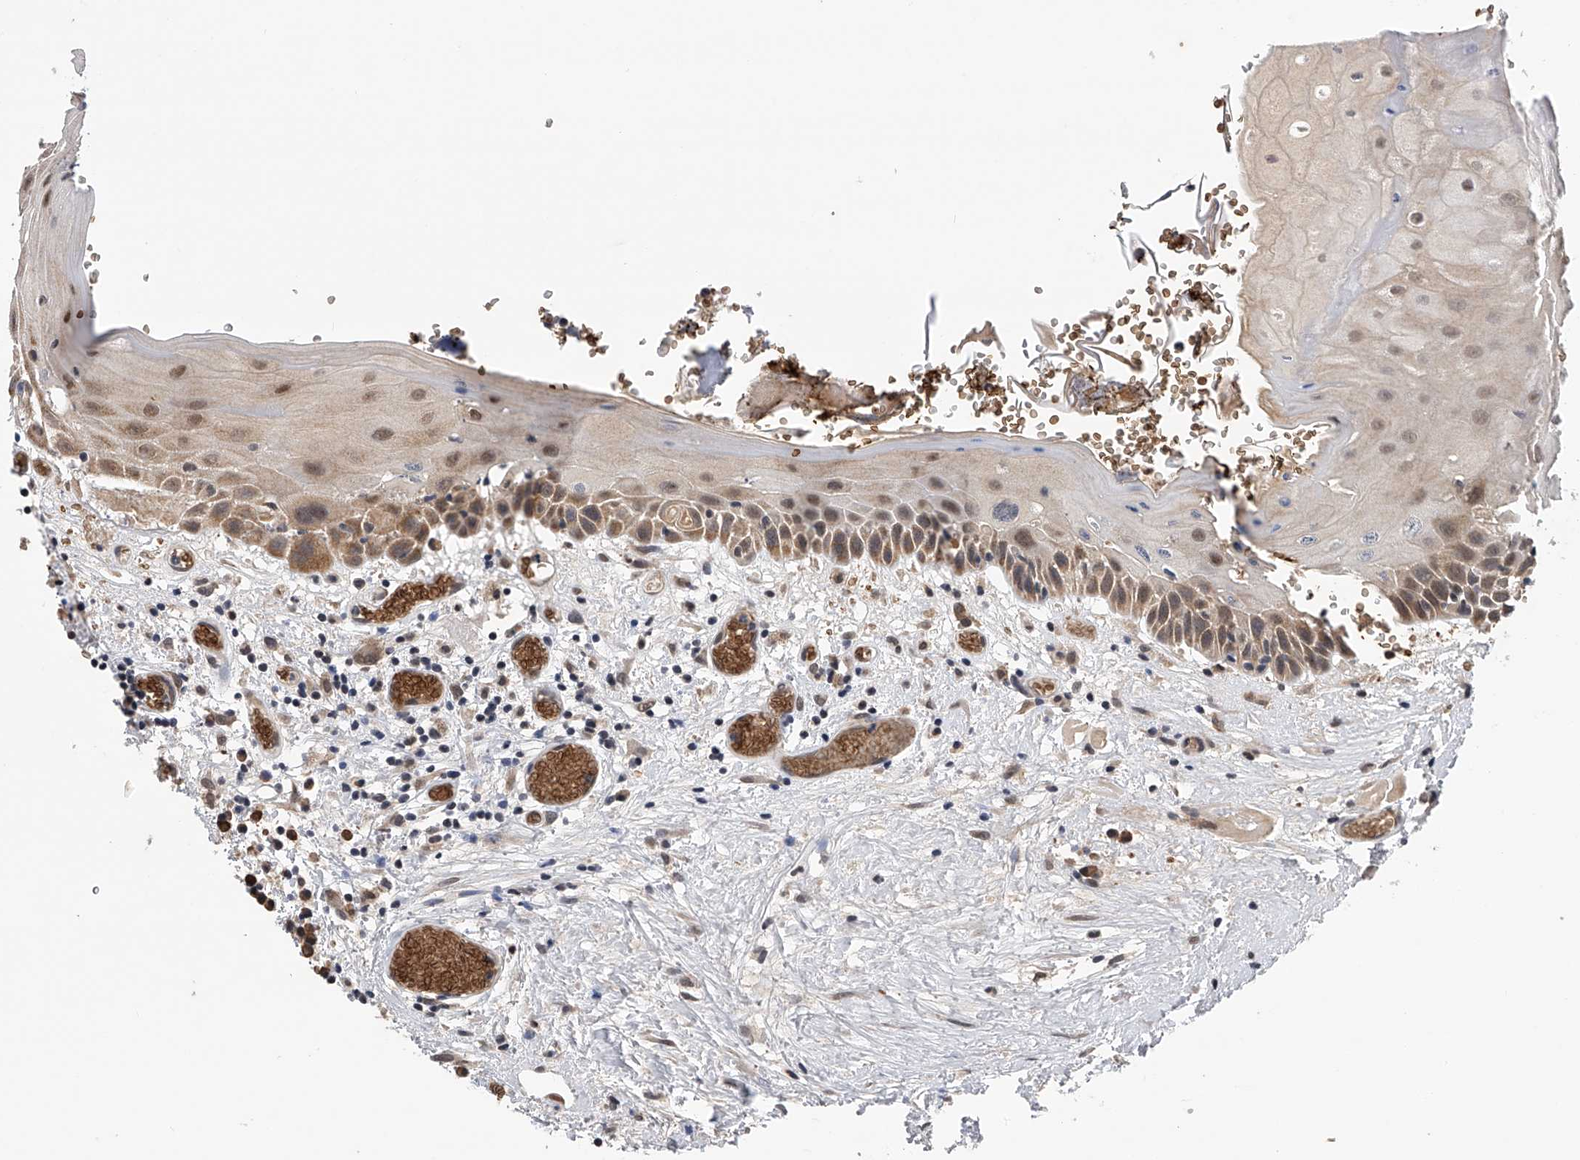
{"staining": {"intensity": "moderate", "quantity": "25%-75%", "location": "cytoplasmic/membranous,nuclear"}, "tissue": "oral mucosa", "cell_type": "Squamous epithelial cells", "image_type": "normal", "snomed": [{"axis": "morphology", "description": "Normal tissue, NOS"}, {"axis": "topography", "description": "Oral tissue"}], "caption": "Squamous epithelial cells reveal moderate cytoplasmic/membranous,nuclear expression in approximately 25%-75% of cells in benign oral mucosa.", "gene": "SPOCK1", "patient": {"sex": "female", "age": 76}}